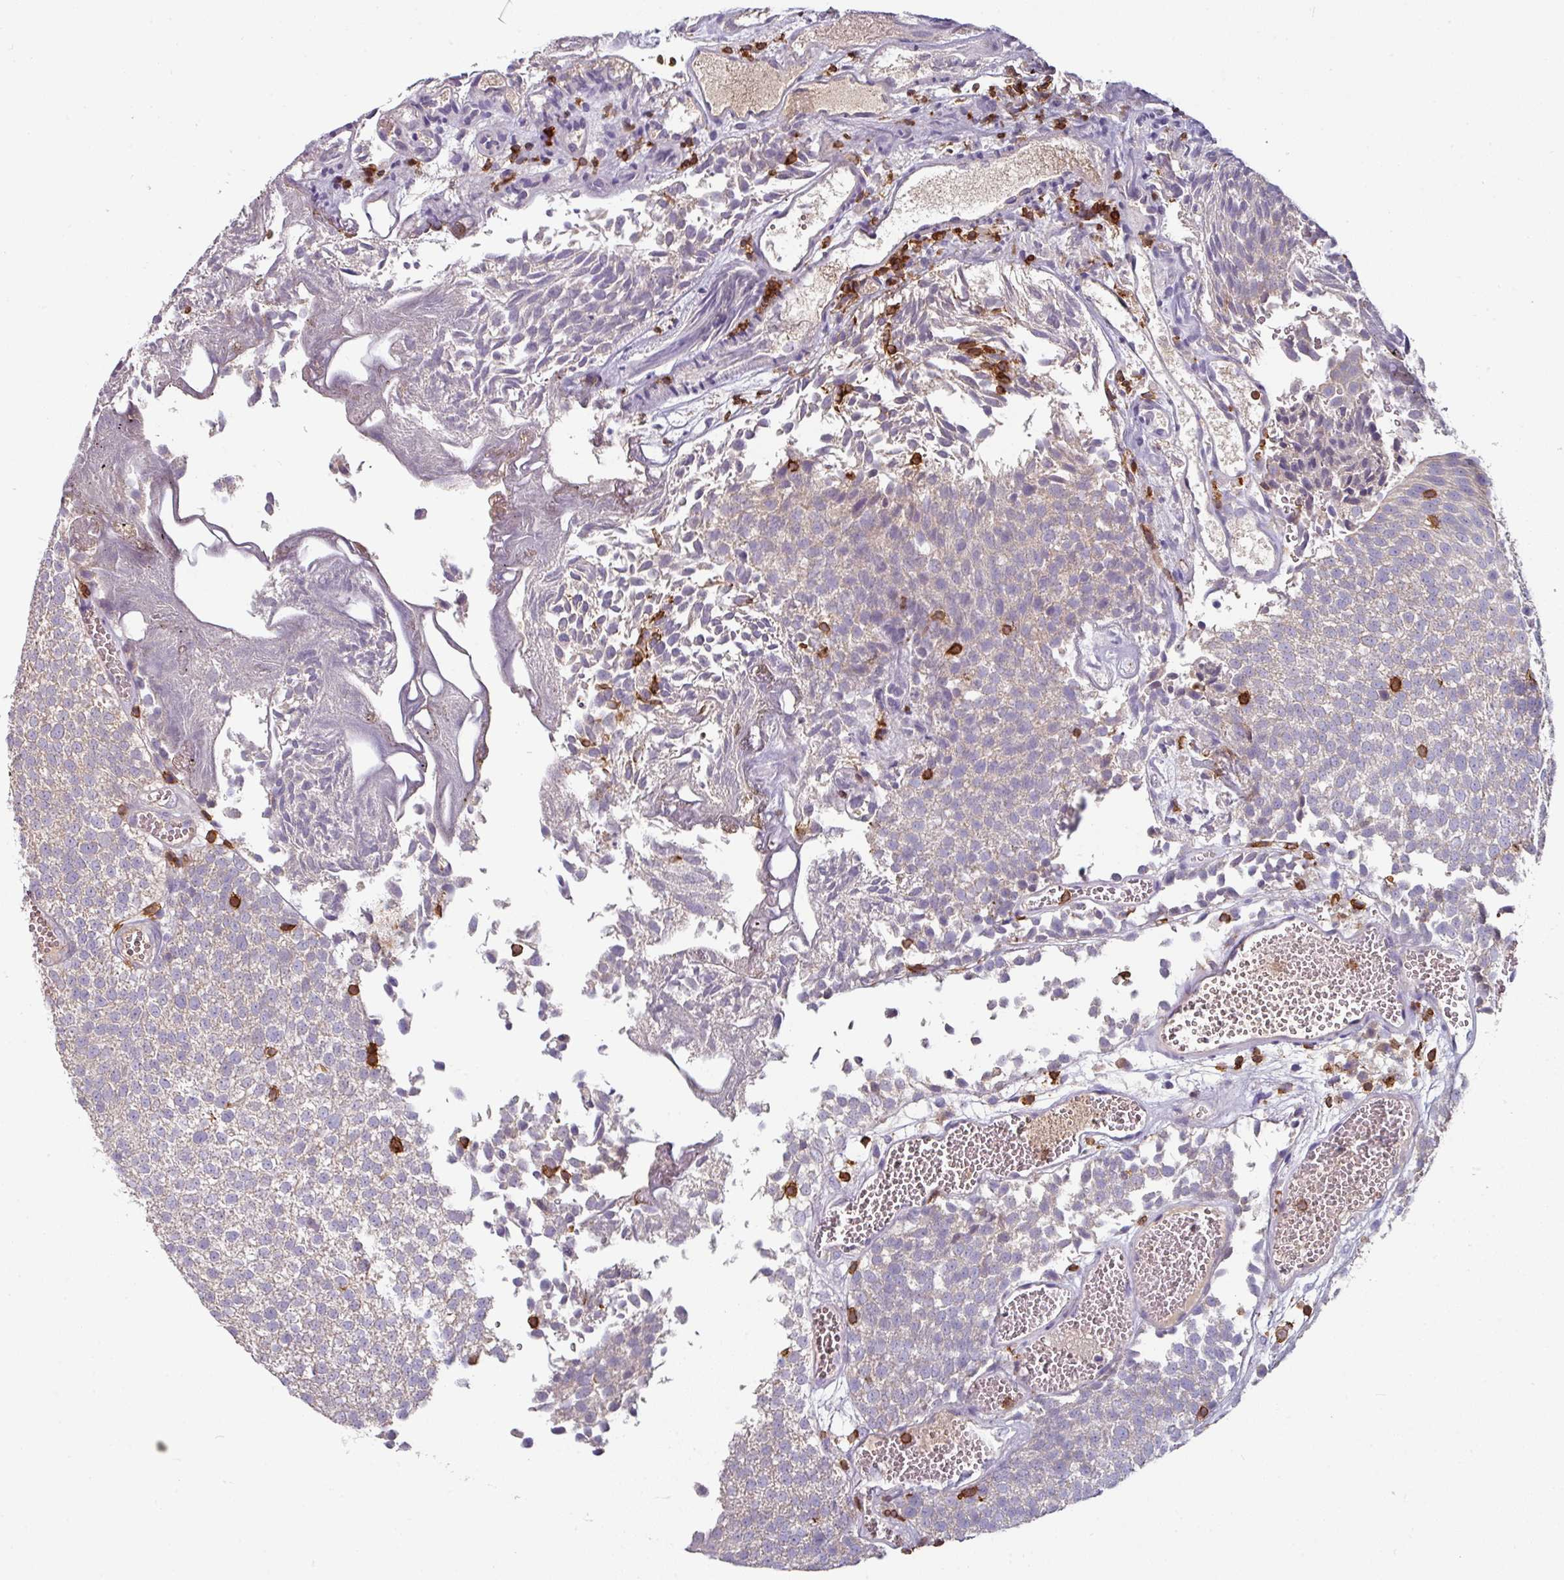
{"staining": {"intensity": "negative", "quantity": "none", "location": "none"}, "tissue": "urothelial cancer", "cell_type": "Tumor cells", "image_type": "cancer", "snomed": [{"axis": "morphology", "description": "Urothelial carcinoma, Low grade"}, {"axis": "topography", "description": "Urinary bladder"}], "caption": "There is no significant staining in tumor cells of urothelial cancer.", "gene": "CD3G", "patient": {"sex": "female", "age": 79}}